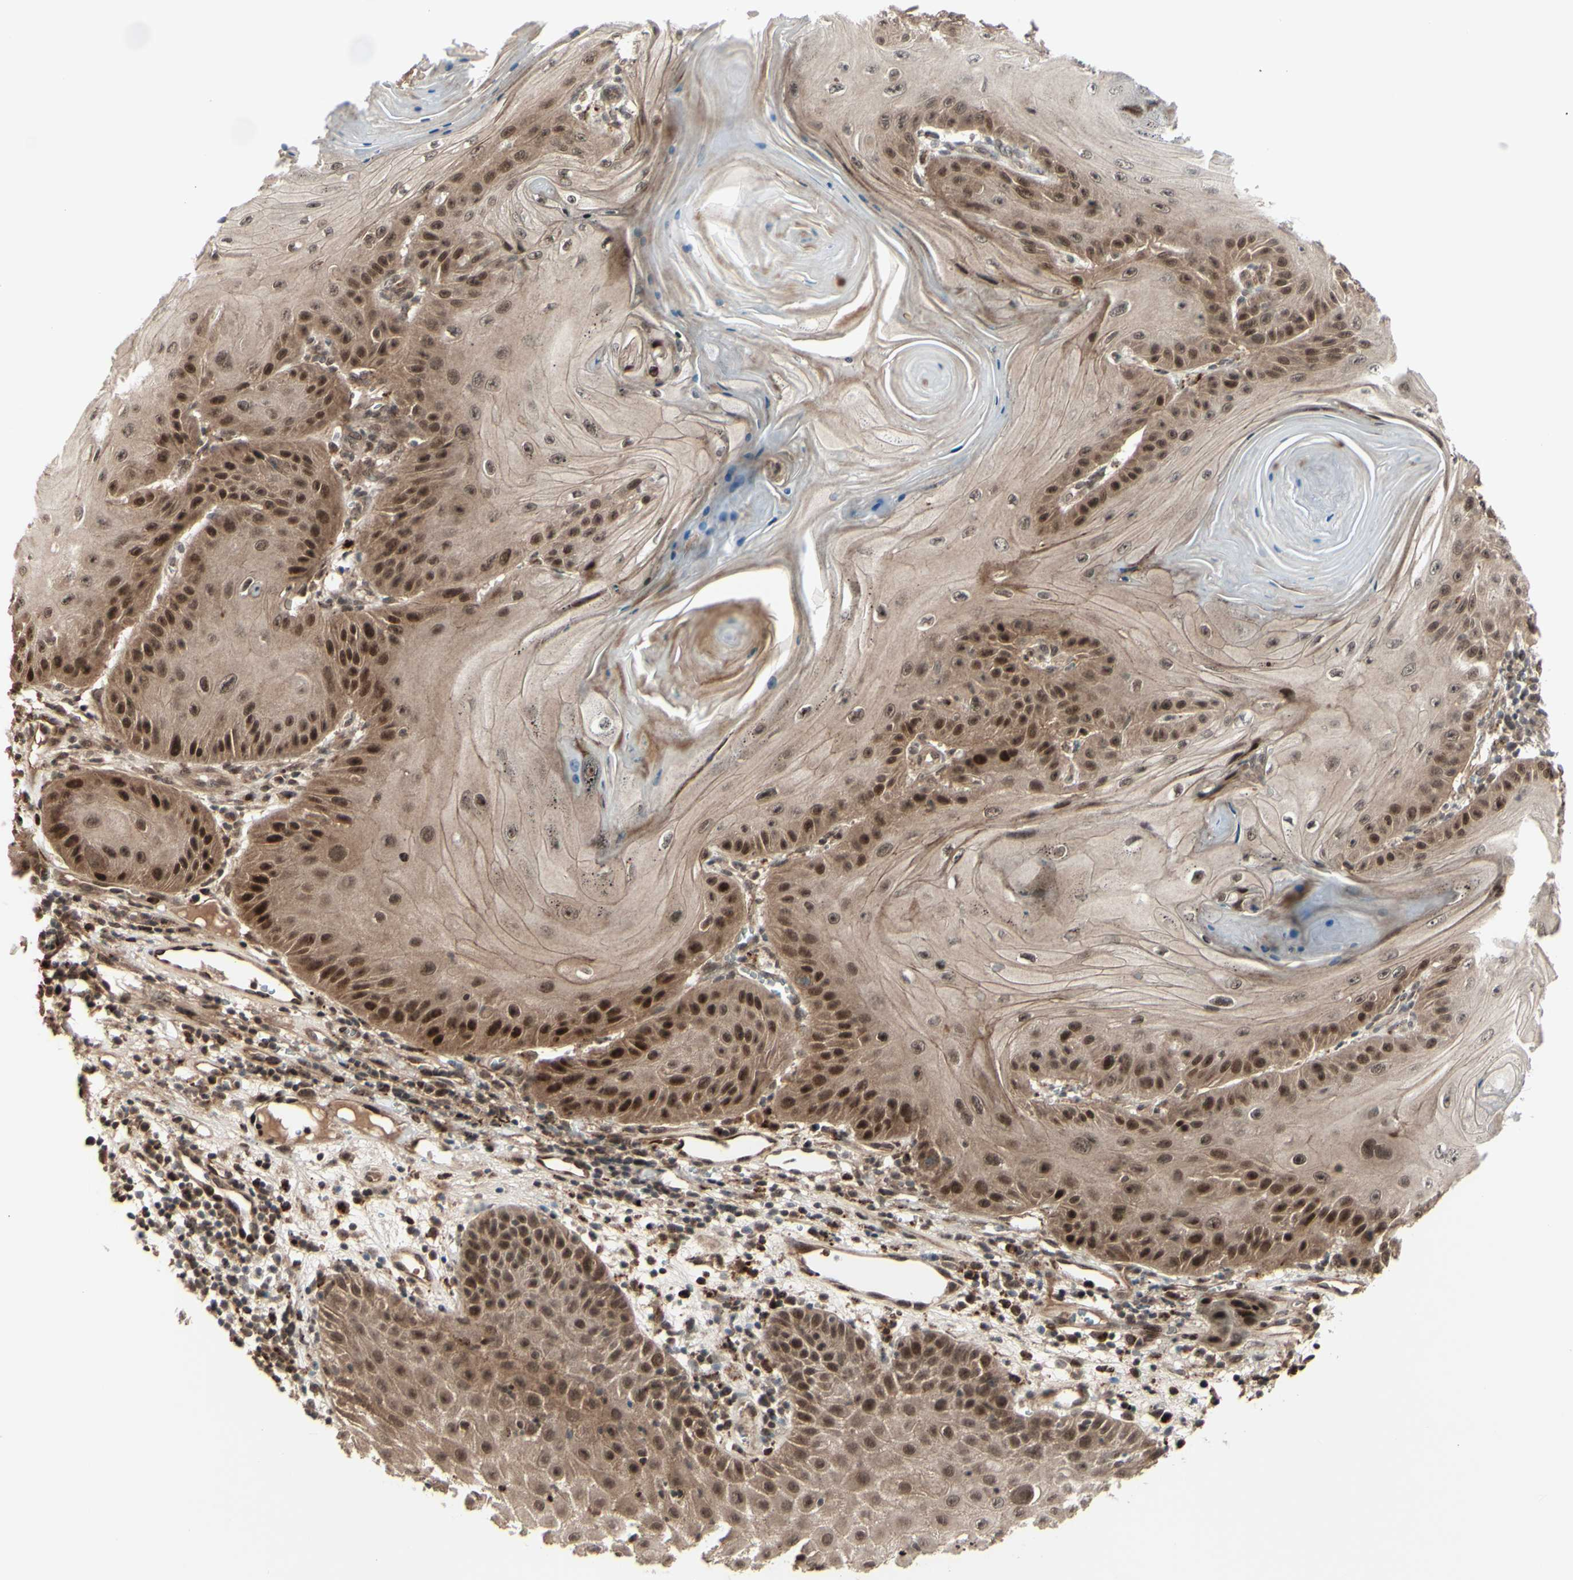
{"staining": {"intensity": "strong", "quantity": ">75%", "location": "cytoplasmic/membranous,nuclear"}, "tissue": "skin cancer", "cell_type": "Tumor cells", "image_type": "cancer", "snomed": [{"axis": "morphology", "description": "Squamous cell carcinoma, NOS"}, {"axis": "topography", "description": "Skin"}], "caption": "Immunohistochemical staining of skin squamous cell carcinoma reveals strong cytoplasmic/membranous and nuclear protein positivity in approximately >75% of tumor cells.", "gene": "MLF2", "patient": {"sex": "female", "age": 78}}